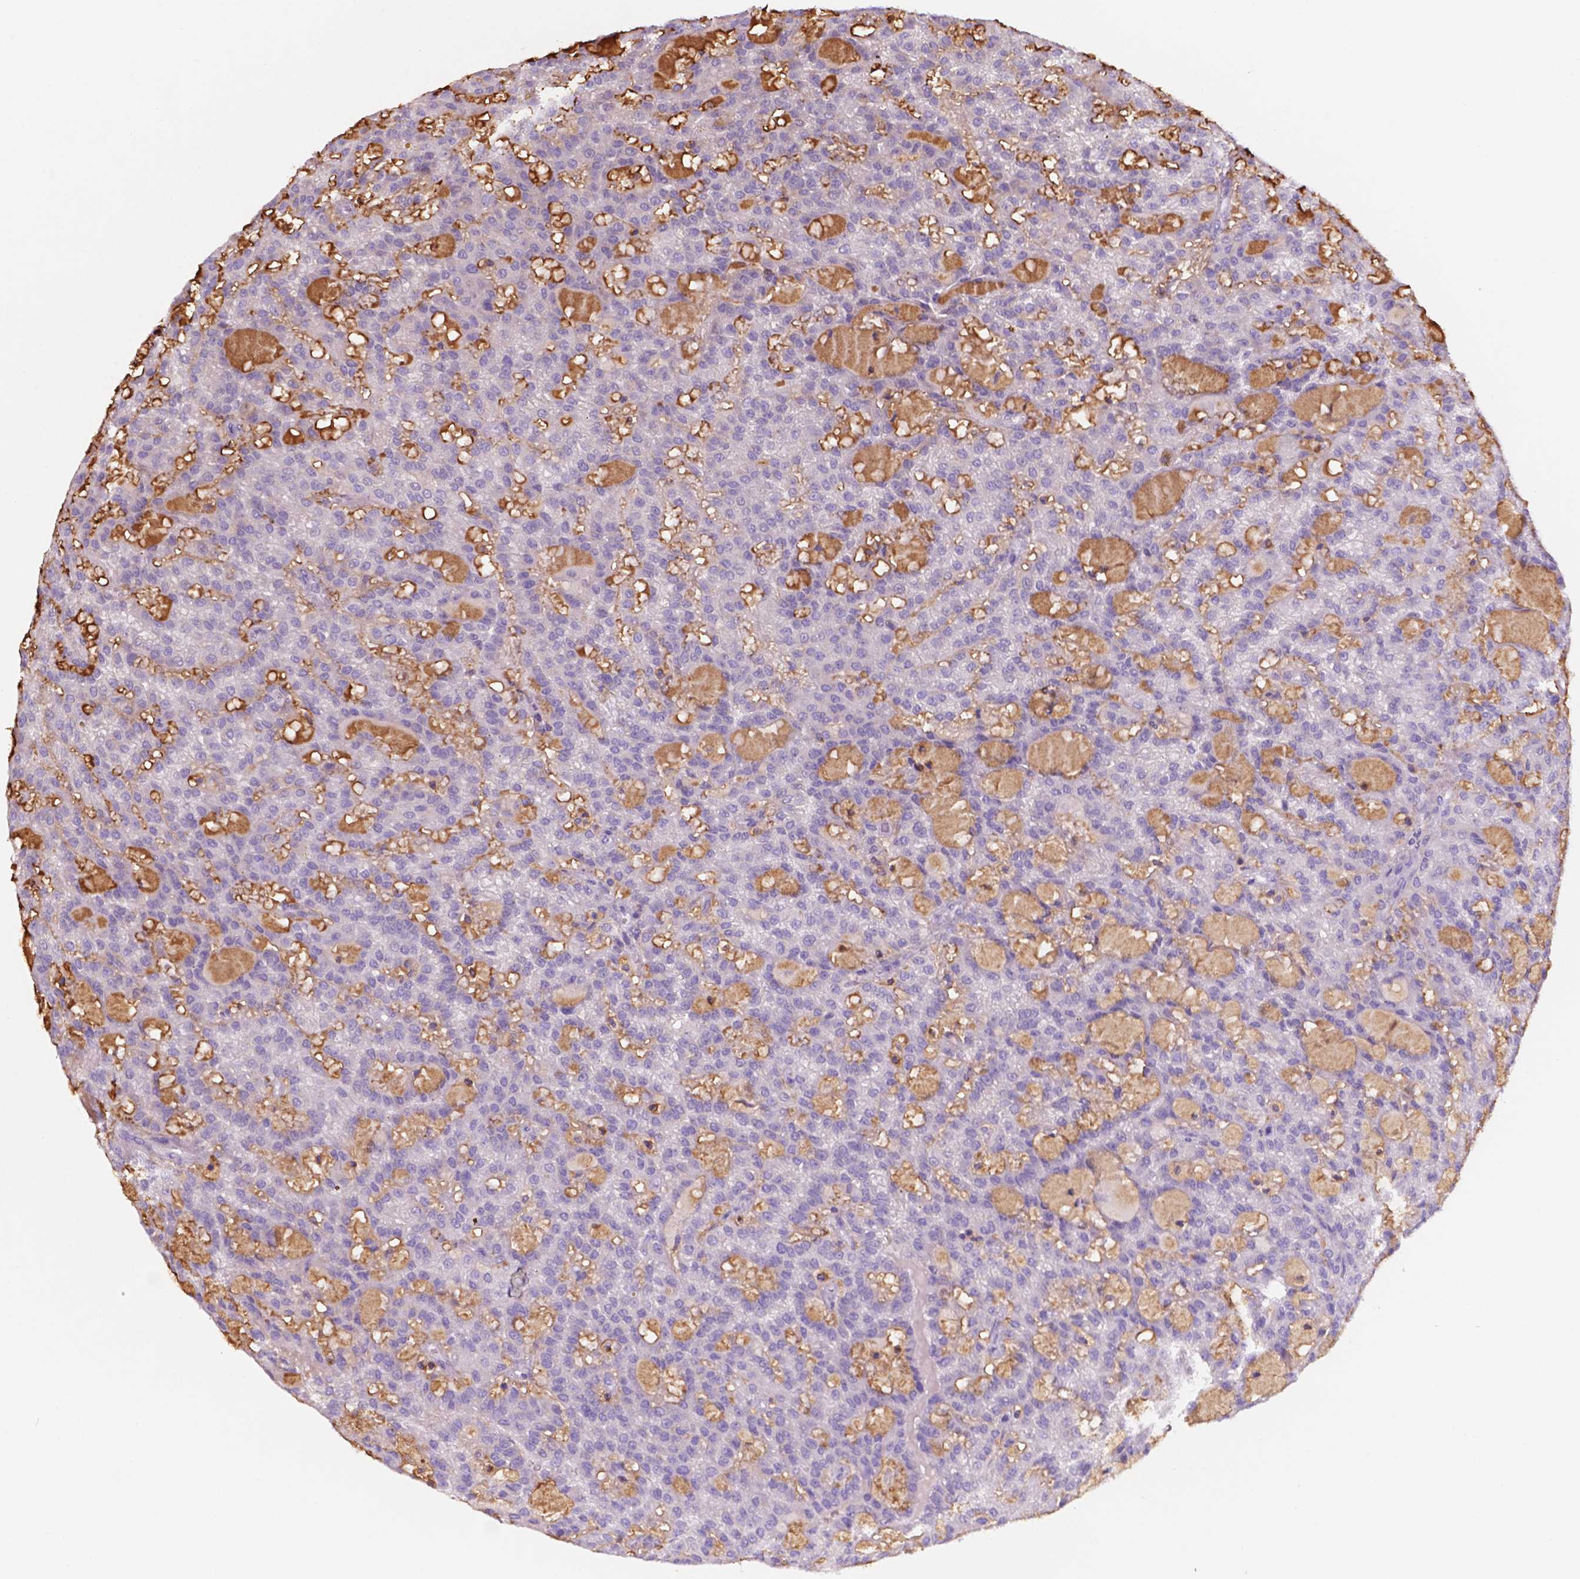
{"staining": {"intensity": "moderate", "quantity": "<25%", "location": "cytoplasmic/membranous"}, "tissue": "renal cancer", "cell_type": "Tumor cells", "image_type": "cancer", "snomed": [{"axis": "morphology", "description": "Adenocarcinoma, NOS"}, {"axis": "topography", "description": "Kidney"}], "caption": "Immunohistochemical staining of renal adenocarcinoma displays moderate cytoplasmic/membranous protein staining in approximately <25% of tumor cells.", "gene": "MKRN2OS", "patient": {"sex": "male", "age": 63}}